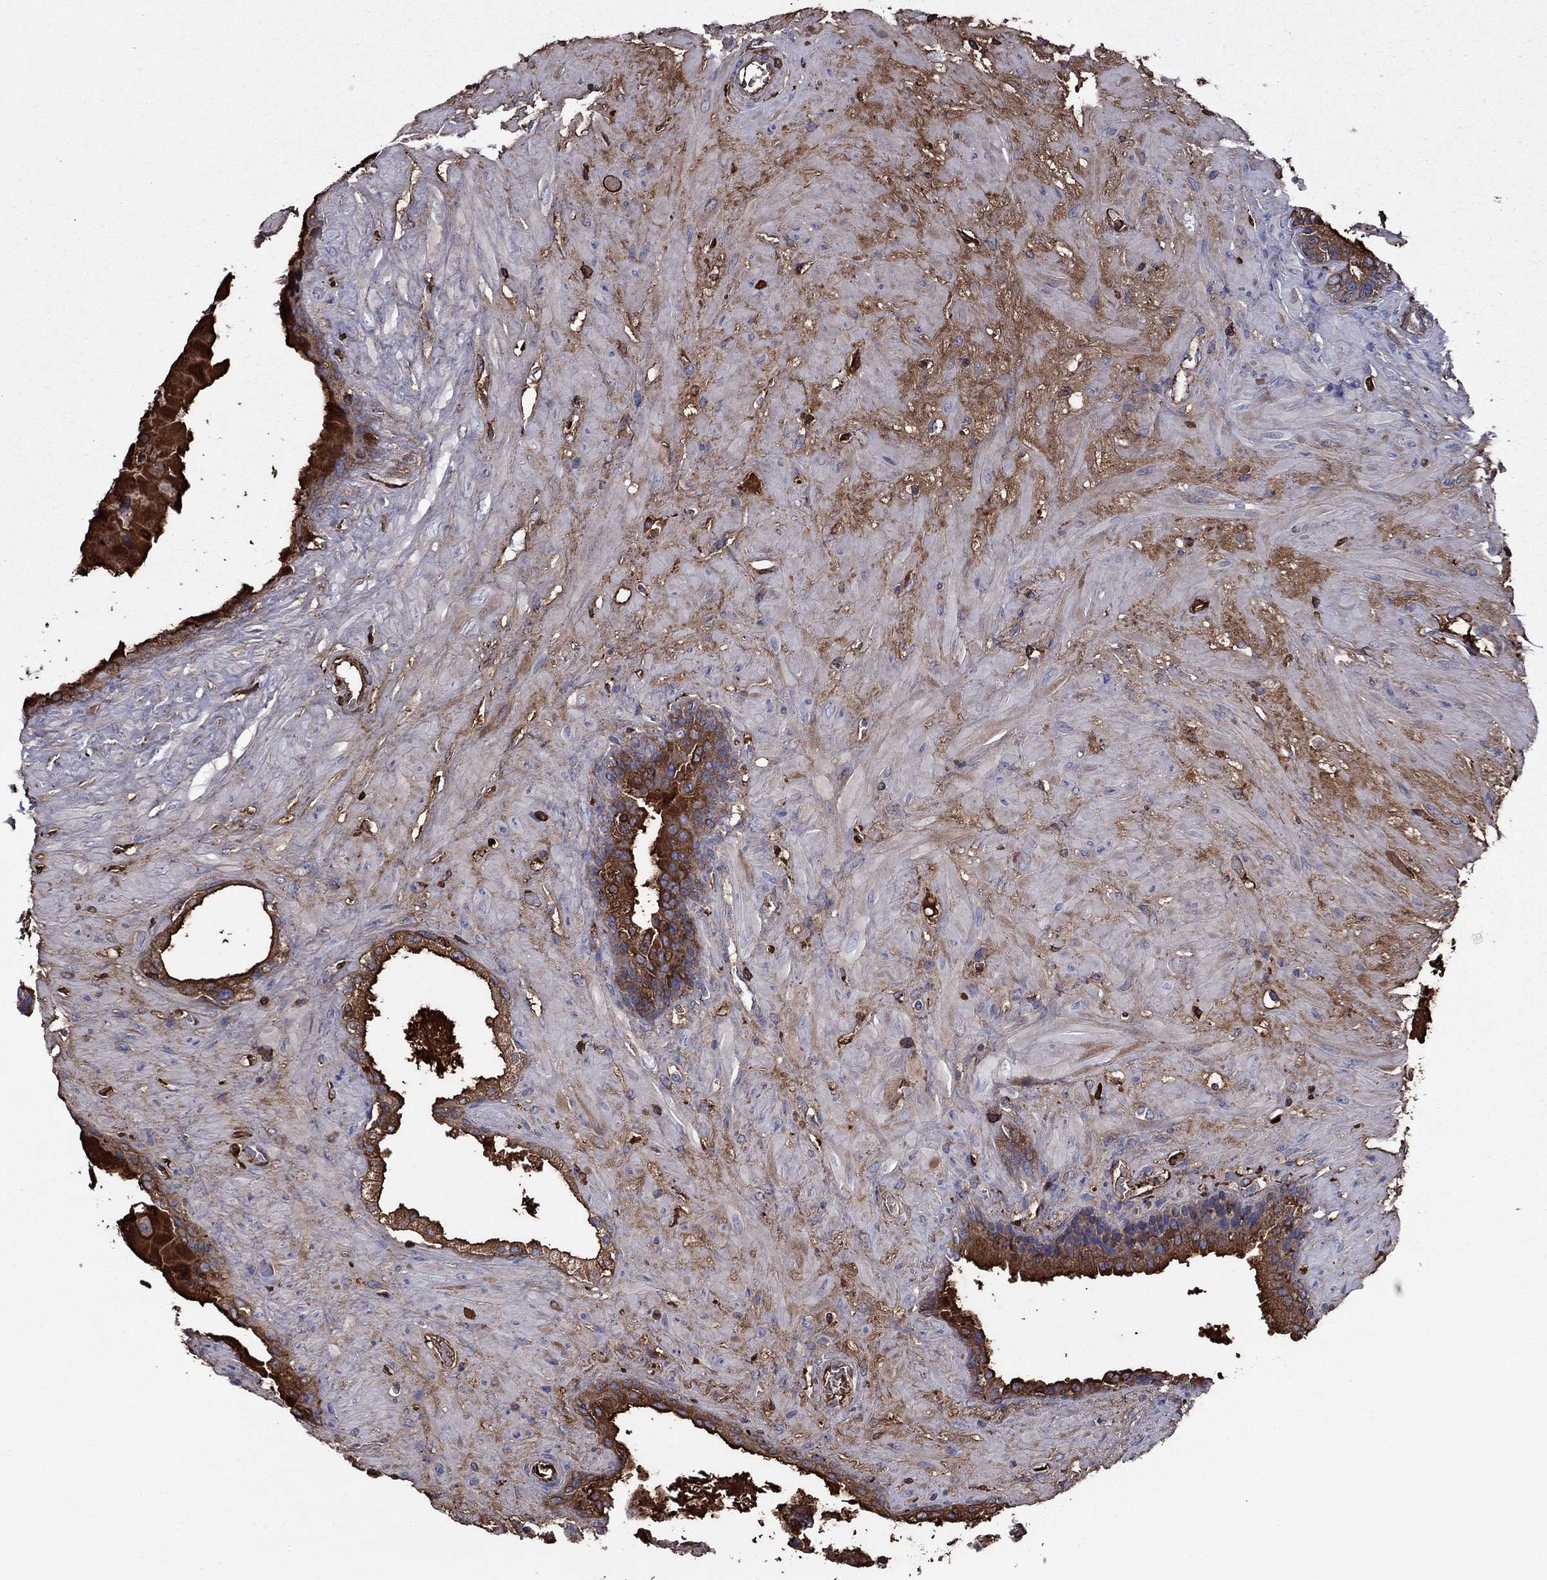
{"staining": {"intensity": "strong", "quantity": "<25%", "location": "cytoplasmic/membranous"}, "tissue": "prostate", "cell_type": "Glandular cells", "image_type": "normal", "snomed": [{"axis": "morphology", "description": "Normal tissue, NOS"}, {"axis": "topography", "description": "Prostate"}], "caption": "Prostate was stained to show a protein in brown. There is medium levels of strong cytoplasmic/membranous staining in about <25% of glandular cells.", "gene": "HPX", "patient": {"sex": "male", "age": 63}}